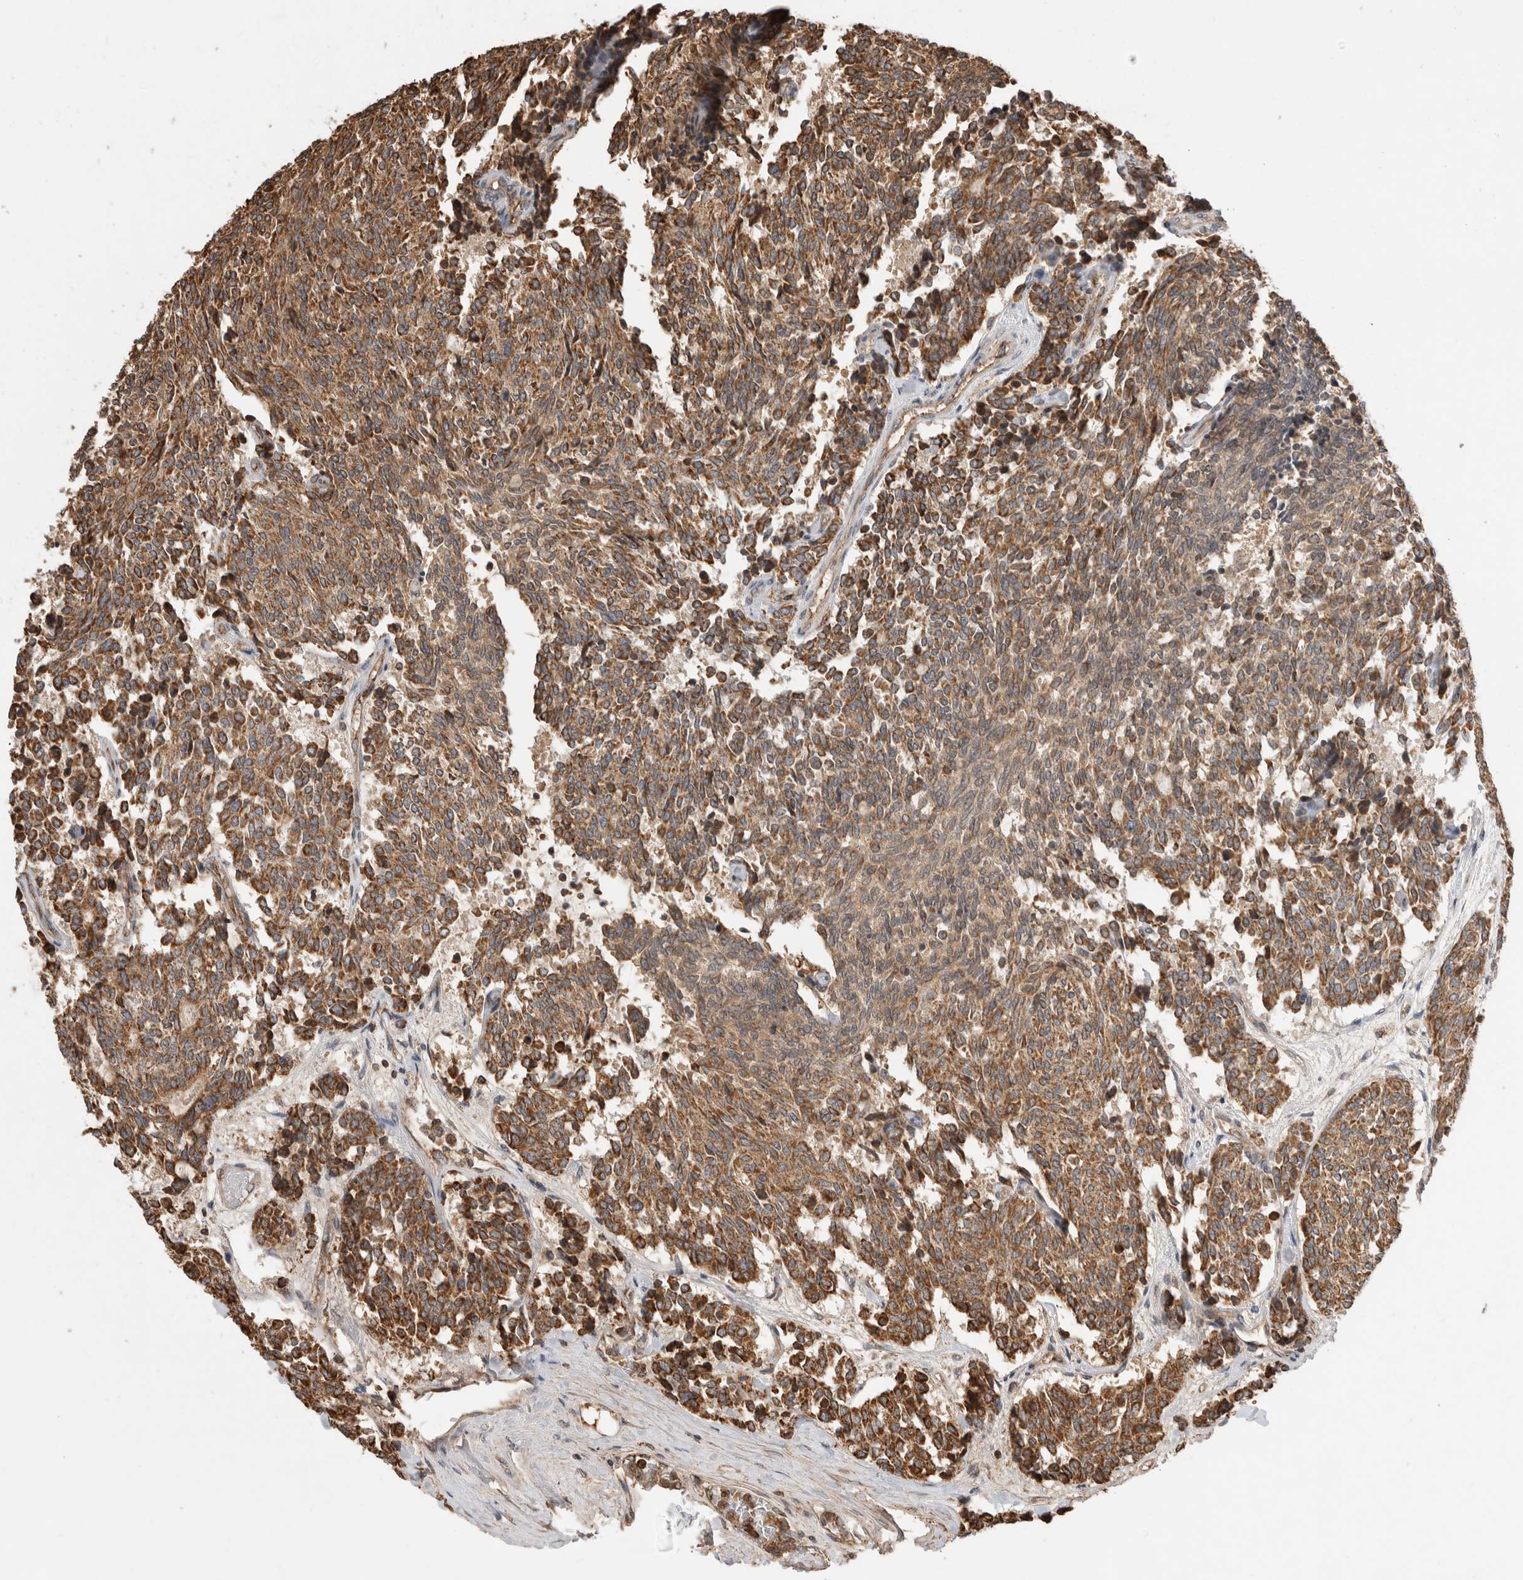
{"staining": {"intensity": "strong", "quantity": "25%-75%", "location": "cytoplasmic/membranous"}, "tissue": "carcinoid", "cell_type": "Tumor cells", "image_type": "cancer", "snomed": [{"axis": "morphology", "description": "Carcinoid, malignant, NOS"}, {"axis": "topography", "description": "Pancreas"}], "caption": "Strong cytoplasmic/membranous staining is present in about 25%-75% of tumor cells in carcinoid (malignant).", "gene": "IMMP2L", "patient": {"sex": "female", "age": 54}}